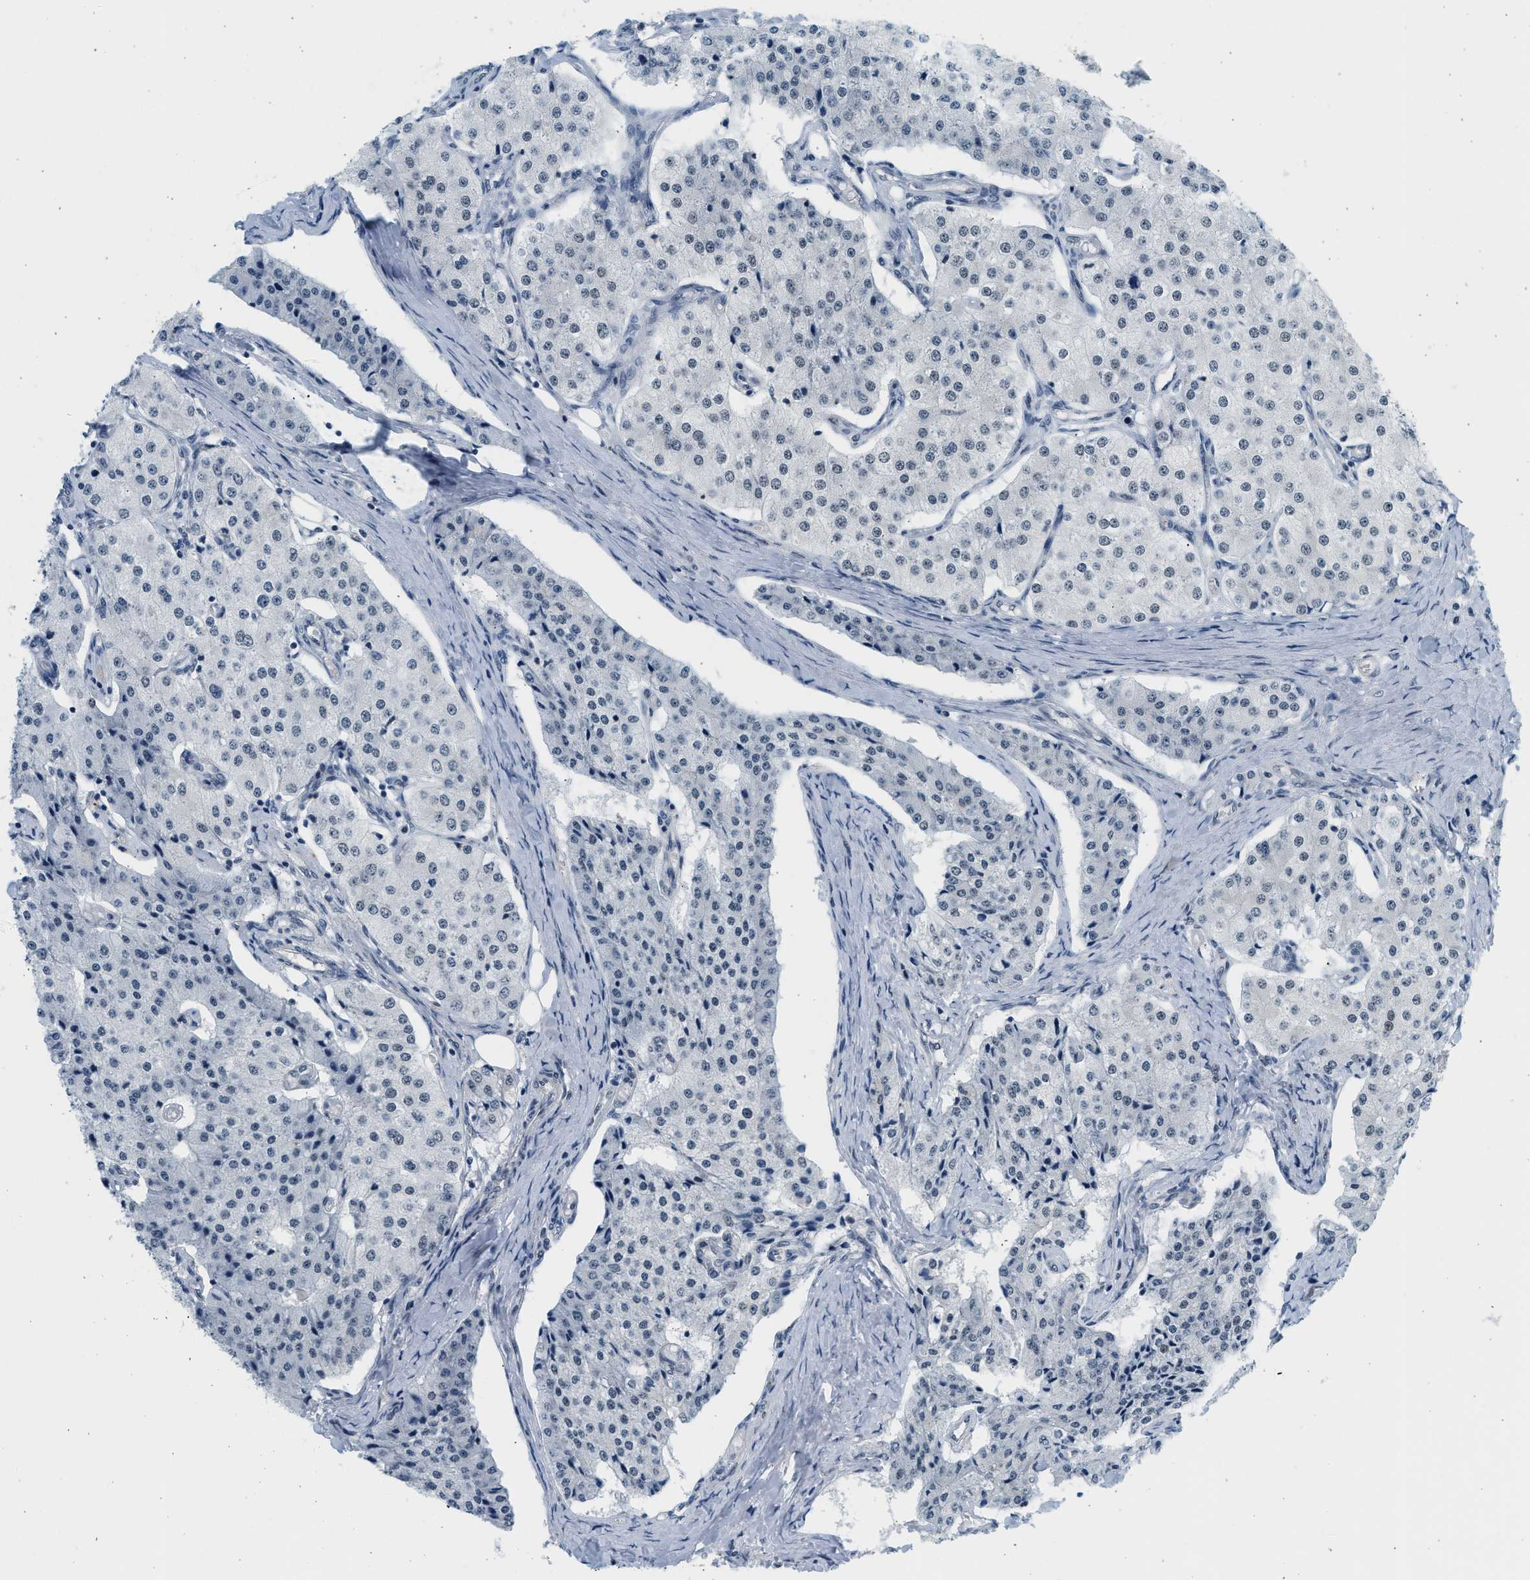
{"staining": {"intensity": "negative", "quantity": "none", "location": "none"}, "tissue": "carcinoid", "cell_type": "Tumor cells", "image_type": "cancer", "snomed": [{"axis": "morphology", "description": "Carcinoid, malignant, NOS"}, {"axis": "topography", "description": "Colon"}], "caption": "High magnification brightfield microscopy of carcinoid (malignant) stained with DAB (3,3'-diaminobenzidine) (brown) and counterstained with hematoxylin (blue): tumor cells show no significant staining.", "gene": "HIPK1", "patient": {"sex": "female", "age": 52}}